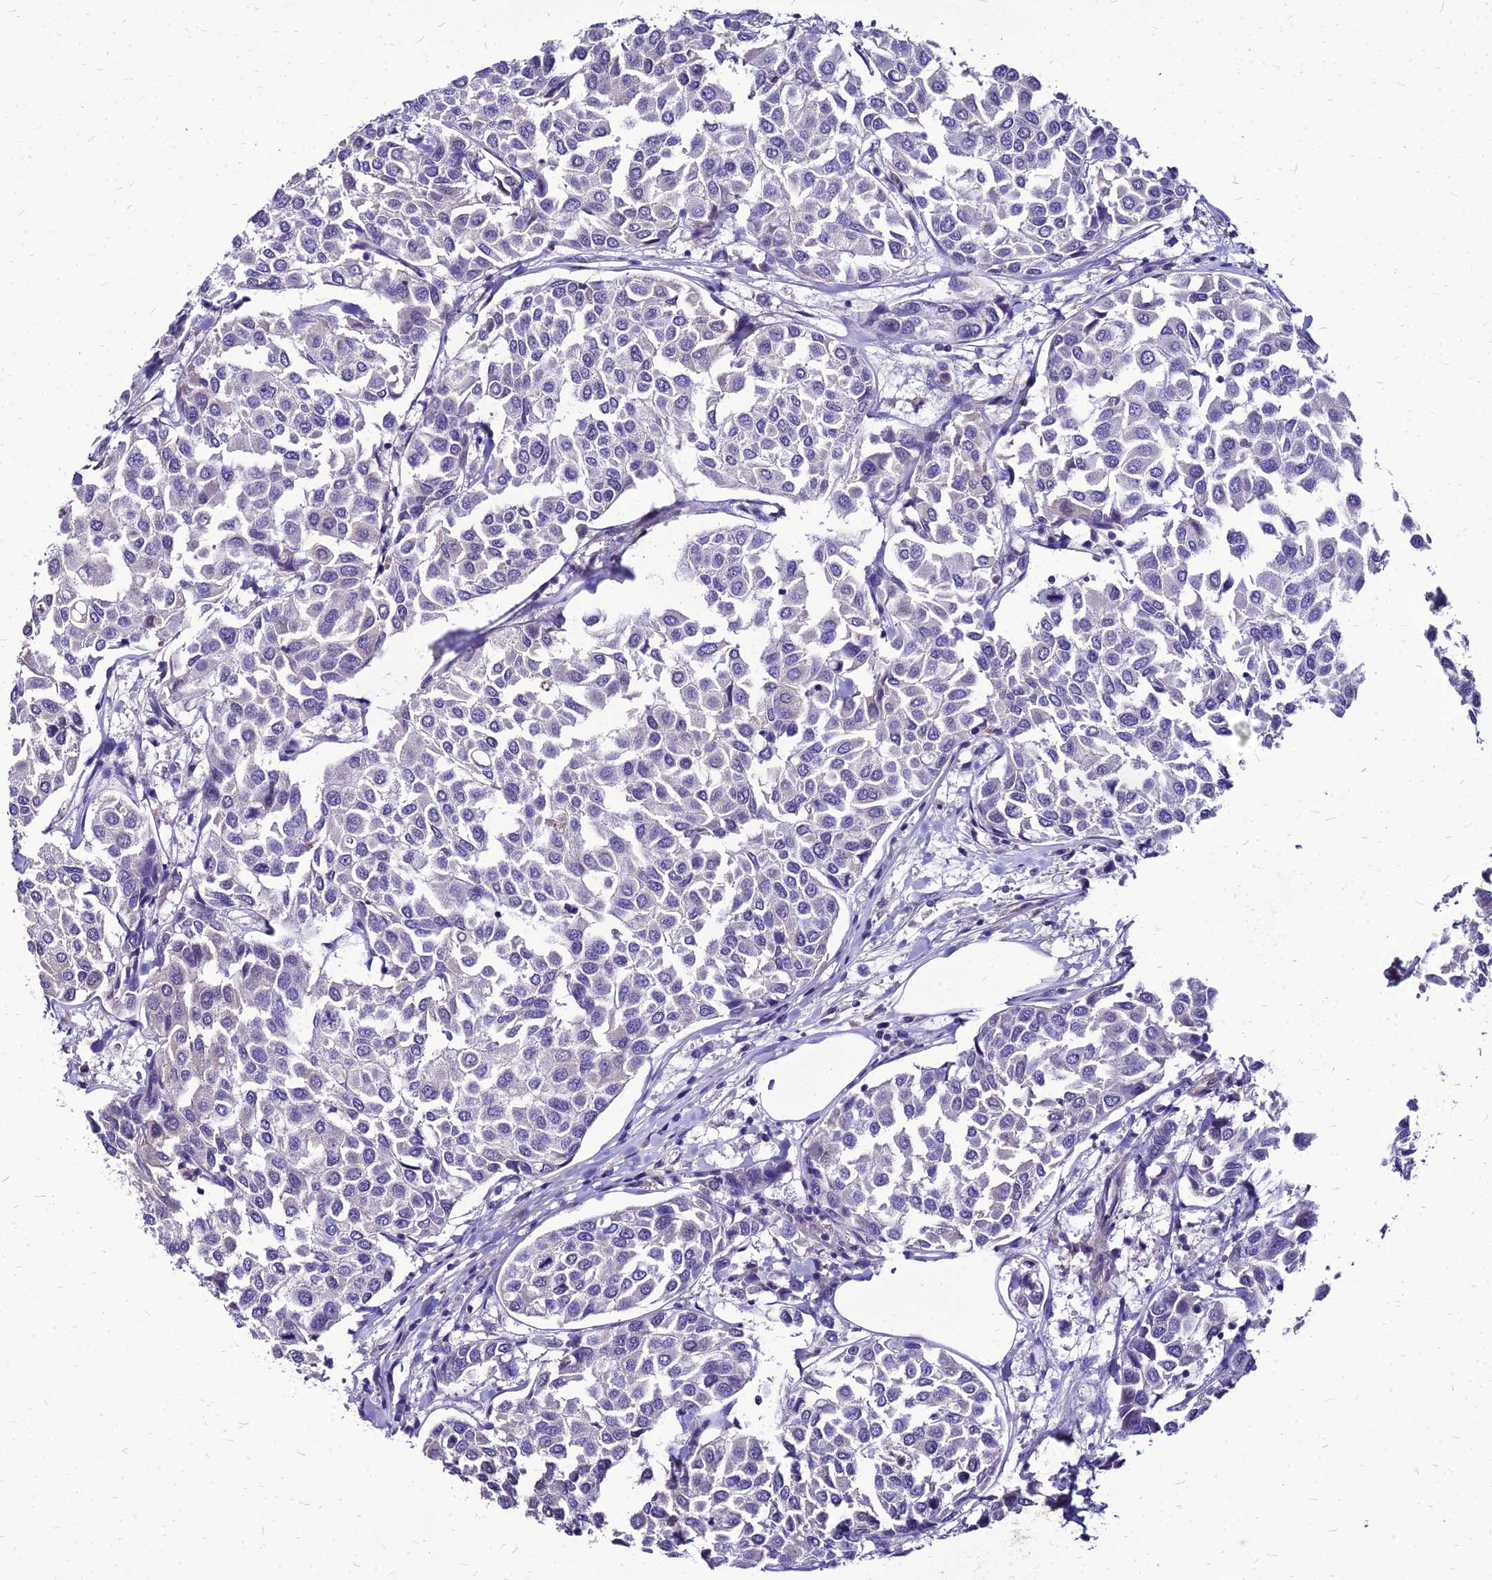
{"staining": {"intensity": "negative", "quantity": "none", "location": "none"}, "tissue": "breast cancer", "cell_type": "Tumor cells", "image_type": "cancer", "snomed": [{"axis": "morphology", "description": "Duct carcinoma"}, {"axis": "topography", "description": "Breast"}], "caption": "A micrograph of breast infiltrating ductal carcinoma stained for a protein displays no brown staining in tumor cells. (IHC, brightfield microscopy, high magnification).", "gene": "YEATS2", "patient": {"sex": "female", "age": 55}}